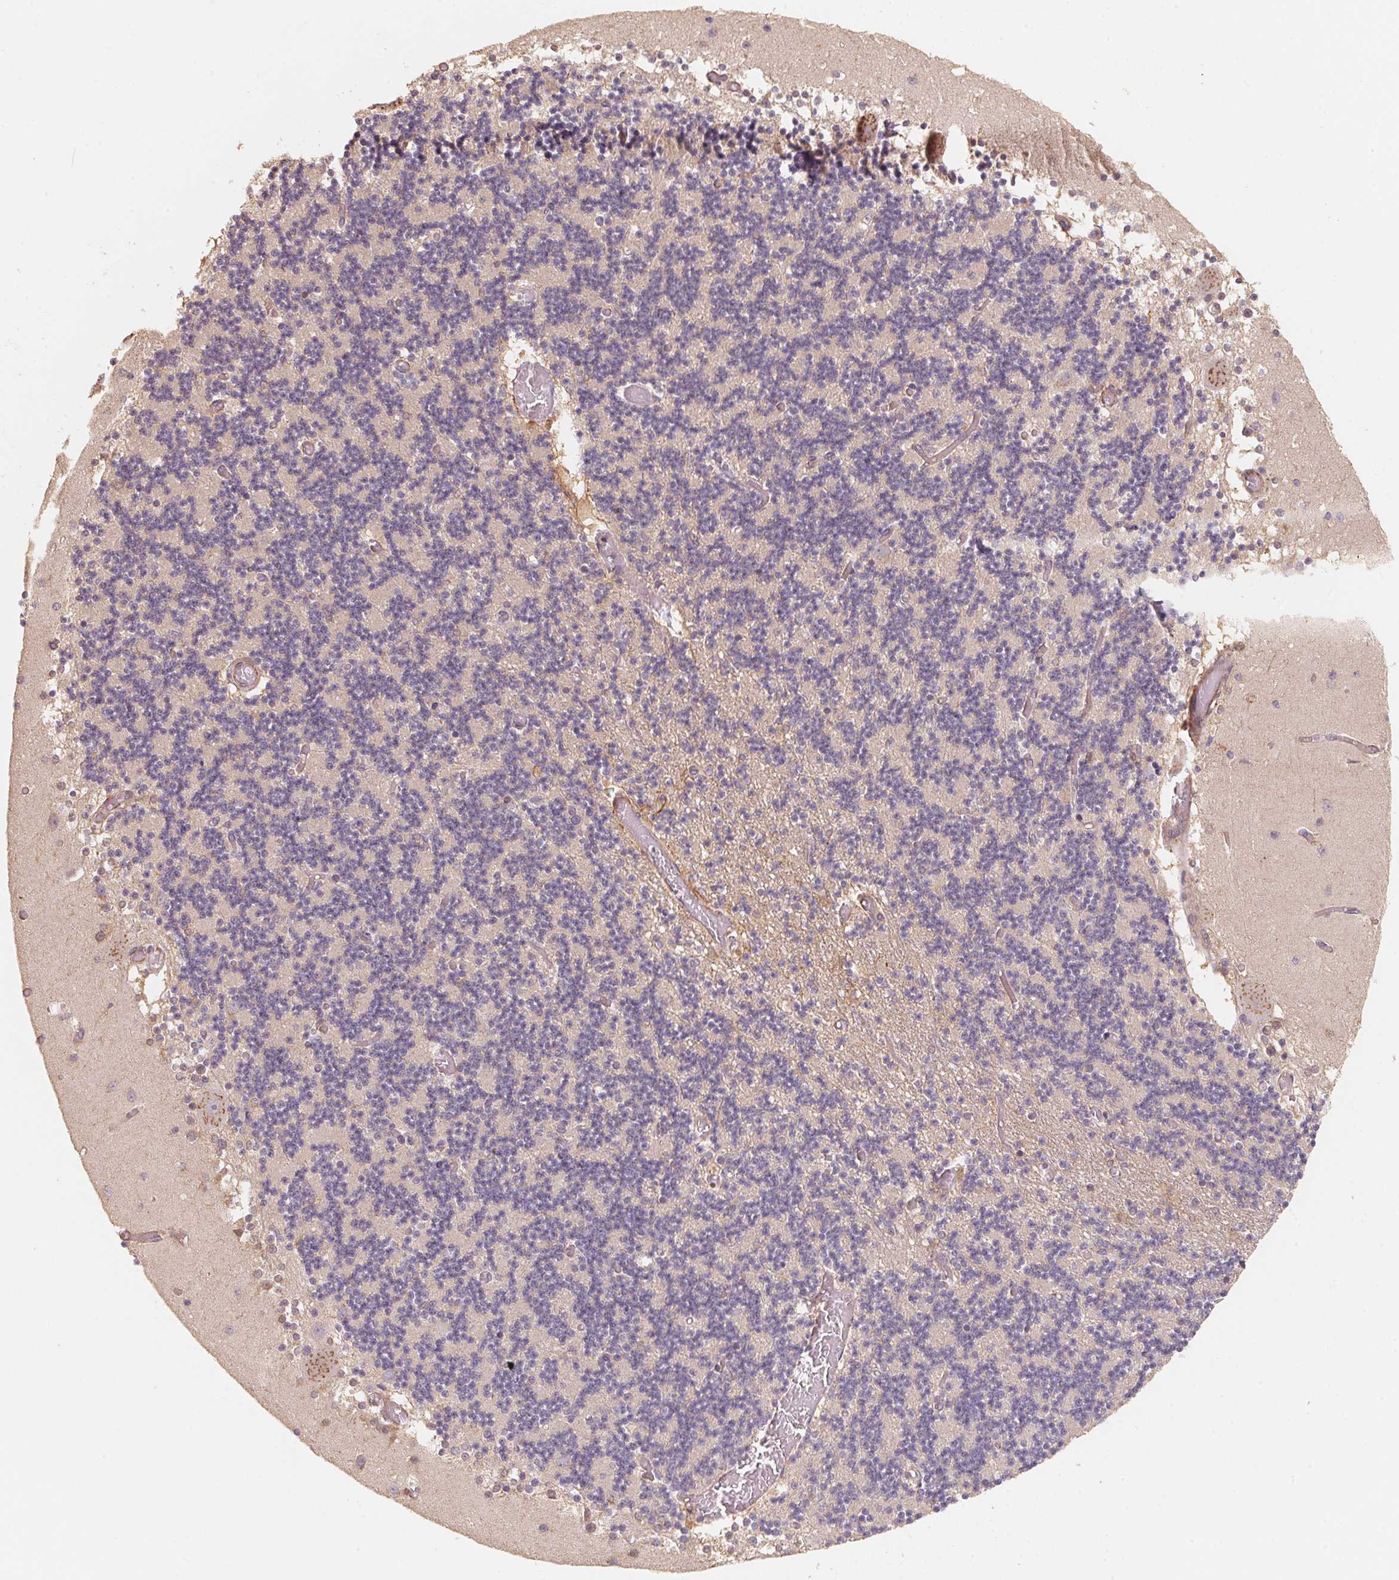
{"staining": {"intensity": "negative", "quantity": "none", "location": "none"}, "tissue": "cerebellum", "cell_type": "Cells in granular layer", "image_type": "normal", "snomed": [{"axis": "morphology", "description": "Normal tissue, NOS"}, {"axis": "topography", "description": "Cerebellum"}], "caption": "Cerebellum was stained to show a protein in brown. There is no significant positivity in cells in granular layer. (Brightfield microscopy of DAB immunohistochemistry (IHC) at high magnification).", "gene": "TSPAN12", "patient": {"sex": "female", "age": 28}}